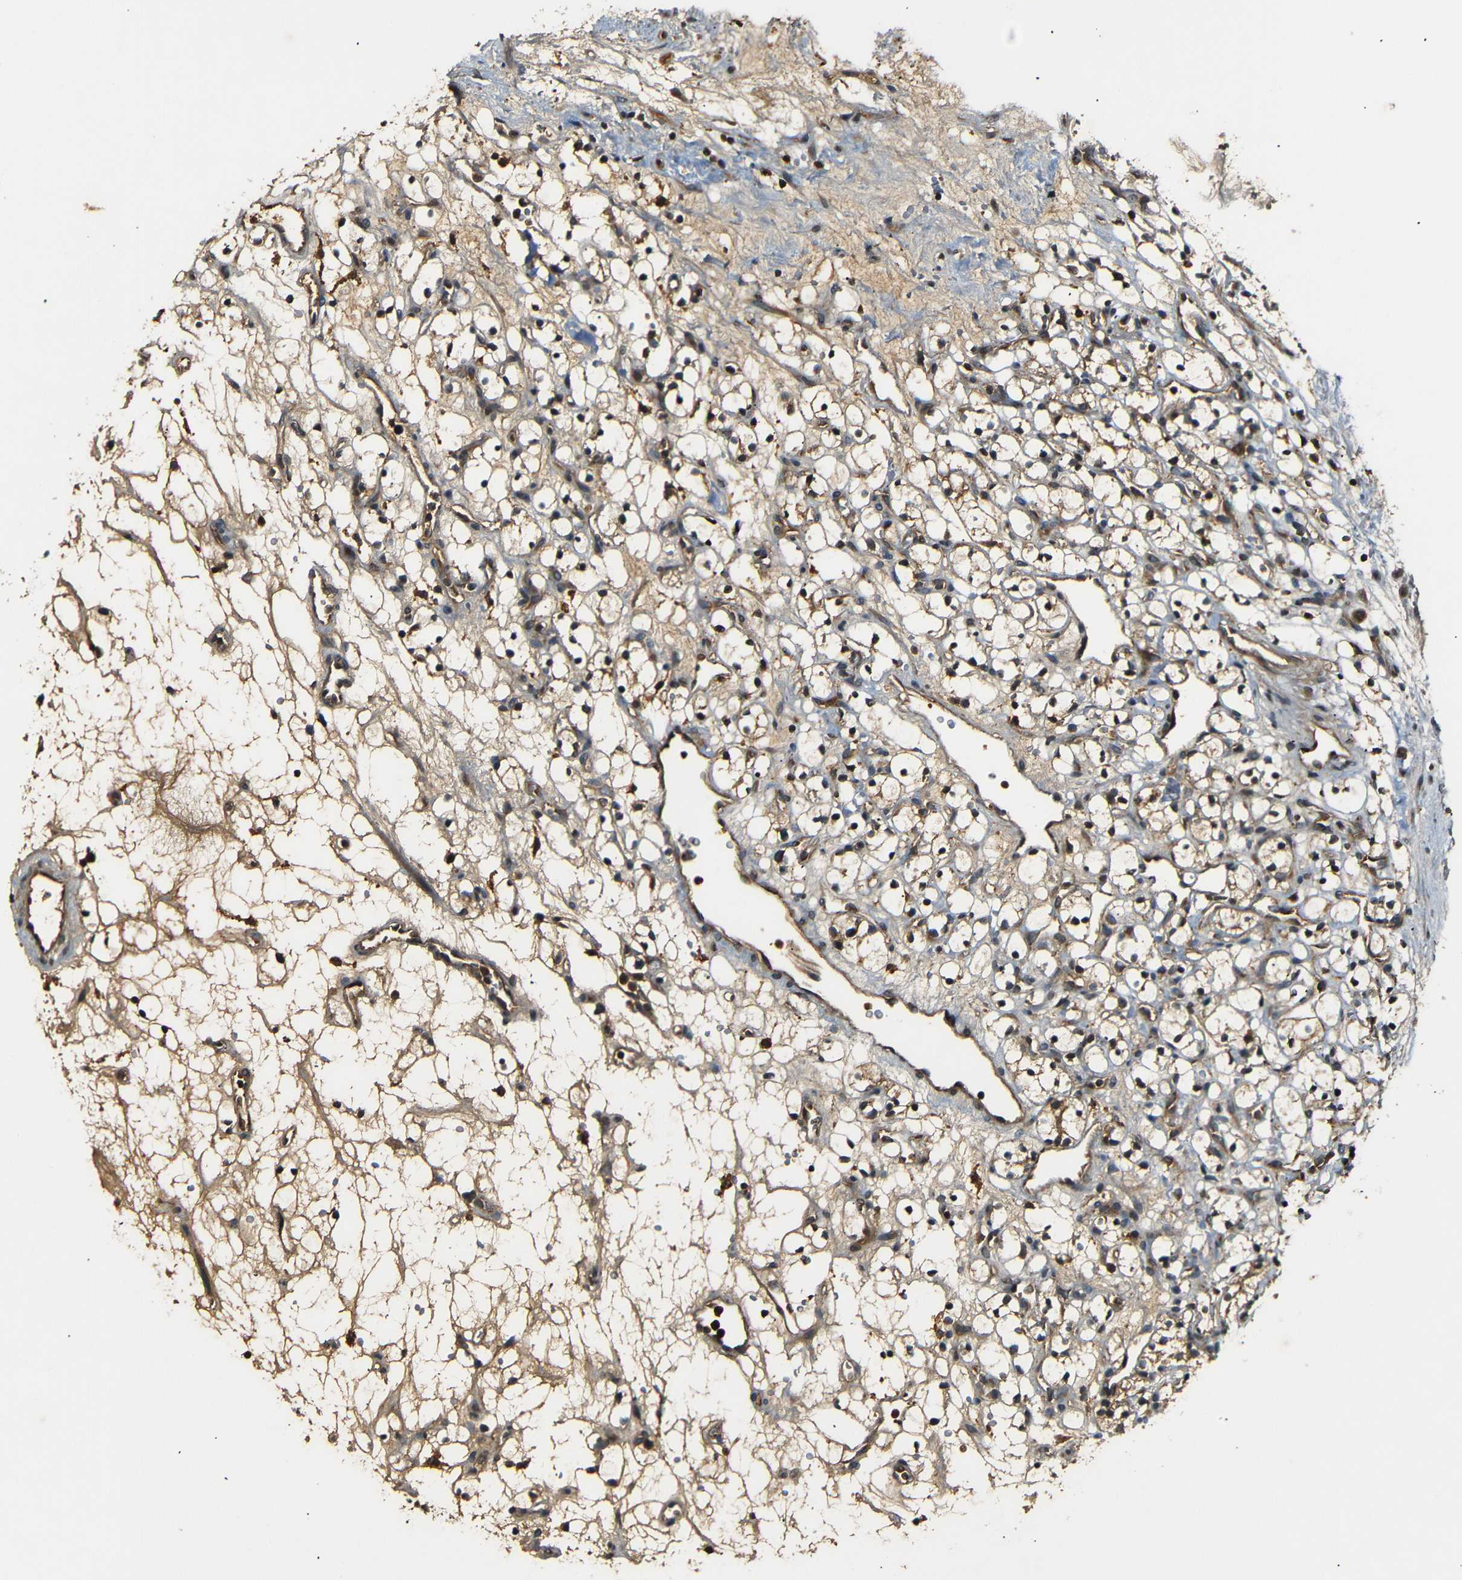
{"staining": {"intensity": "weak", "quantity": ">75%", "location": "cytoplasmic/membranous"}, "tissue": "renal cancer", "cell_type": "Tumor cells", "image_type": "cancer", "snomed": [{"axis": "morphology", "description": "Adenocarcinoma, NOS"}, {"axis": "topography", "description": "Kidney"}], "caption": "This histopathology image demonstrates renal cancer stained with IHC to label a protein in brown. The cytoplasmic/membranous of tumor cells show weak positivity for the protein. Nuclei are counter-stained blue.", "gene": "TANK", "patient": {"sex": "female", "age": 60}}